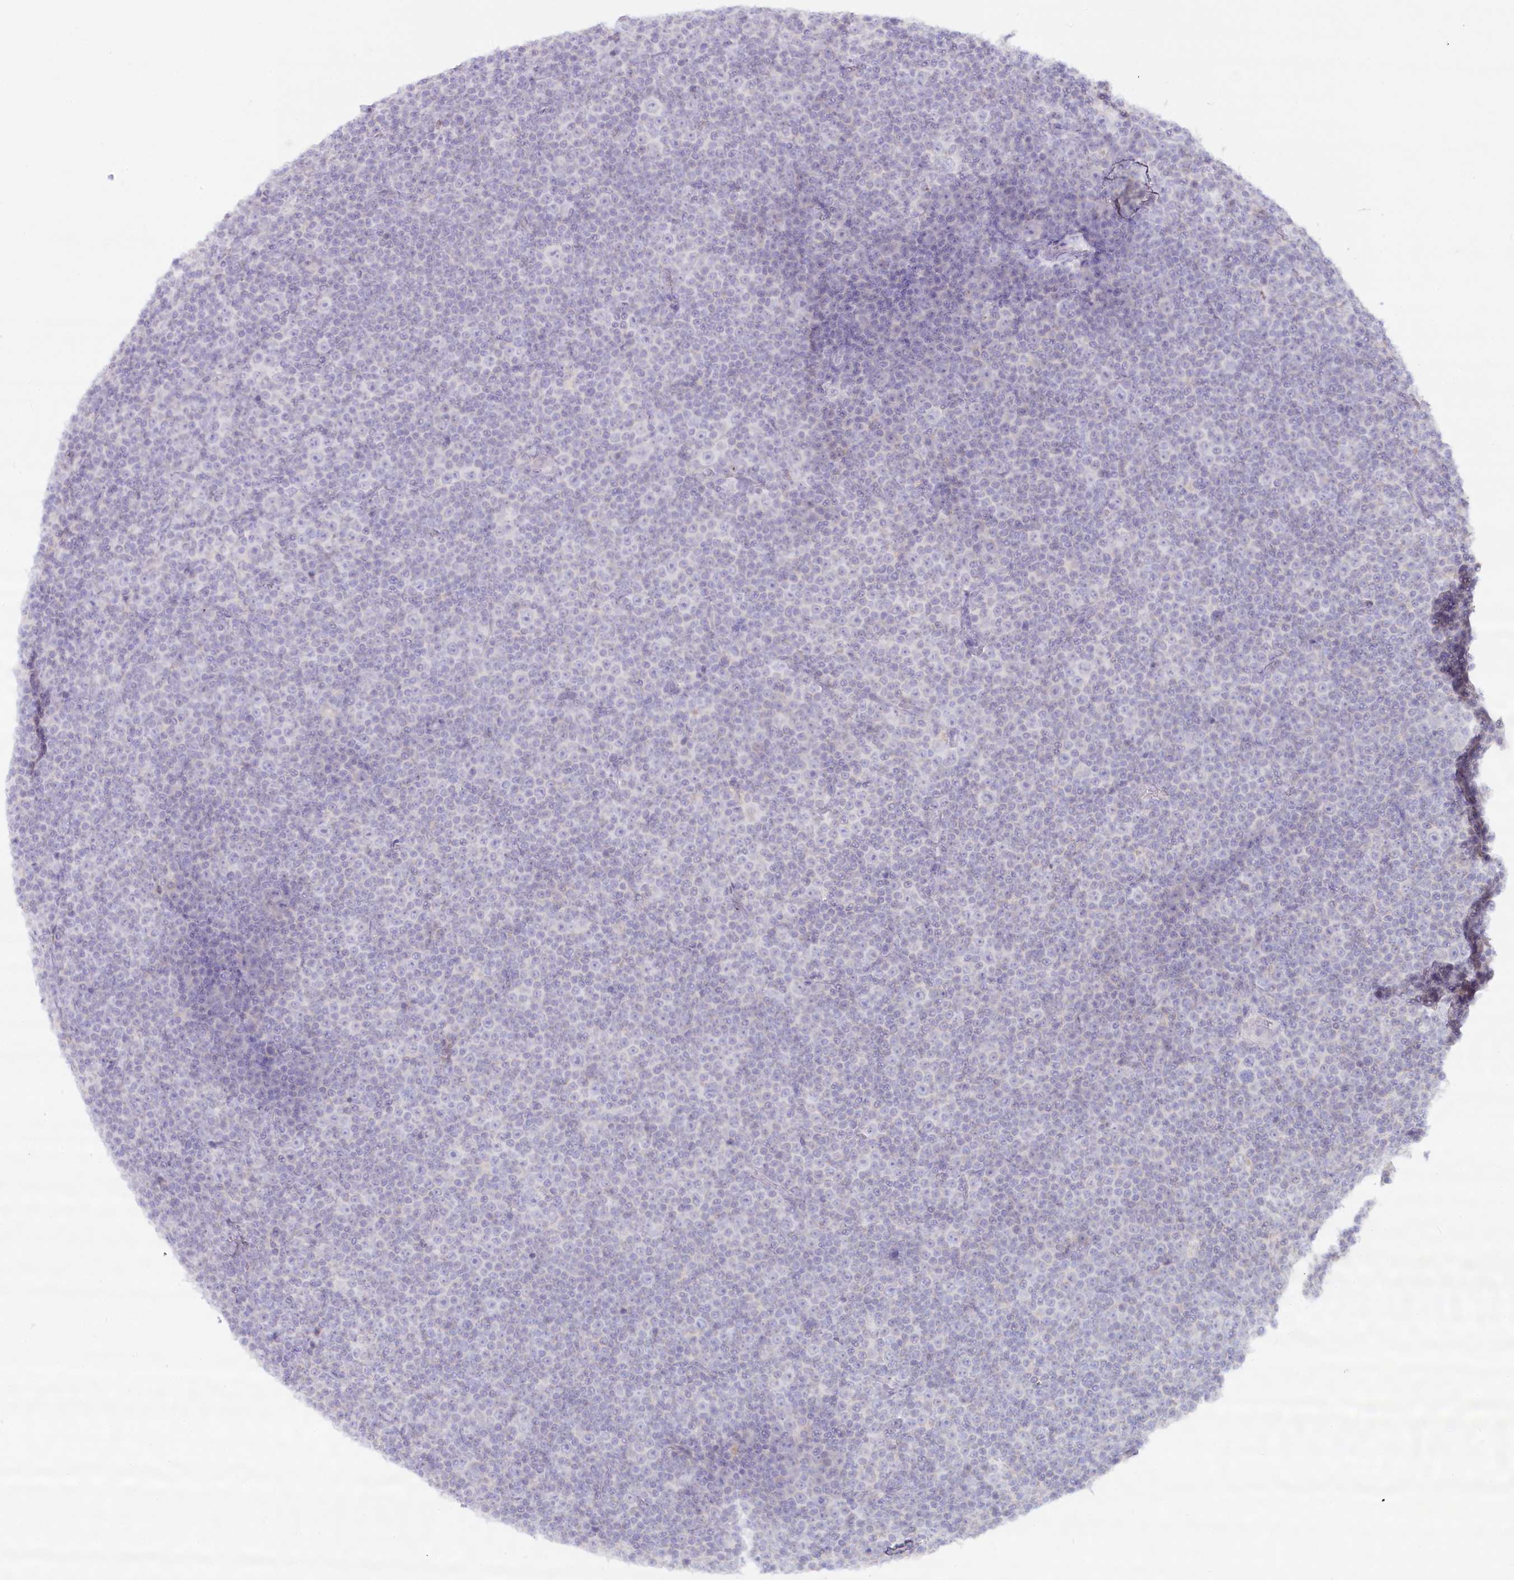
{"staining": {"intensity": "negative", "quantity": "none", "location": "none"}, "tissue": "lymphoma", "cell_type": "Tumor cells", "image_type": "cancer", "snomed": [{"axis": "morphology", "description": "Malignant lymphoma, non-Hodgkin's type, Low grade"}, {"axis": "topography", "description": "Lymph node"}], "caption": "Immunohistochemical staining of lymphoma reveals no significant expression in tumor cells.", "gene": "PSAPL1", "patient": {"sex": "female", "age": 67}}